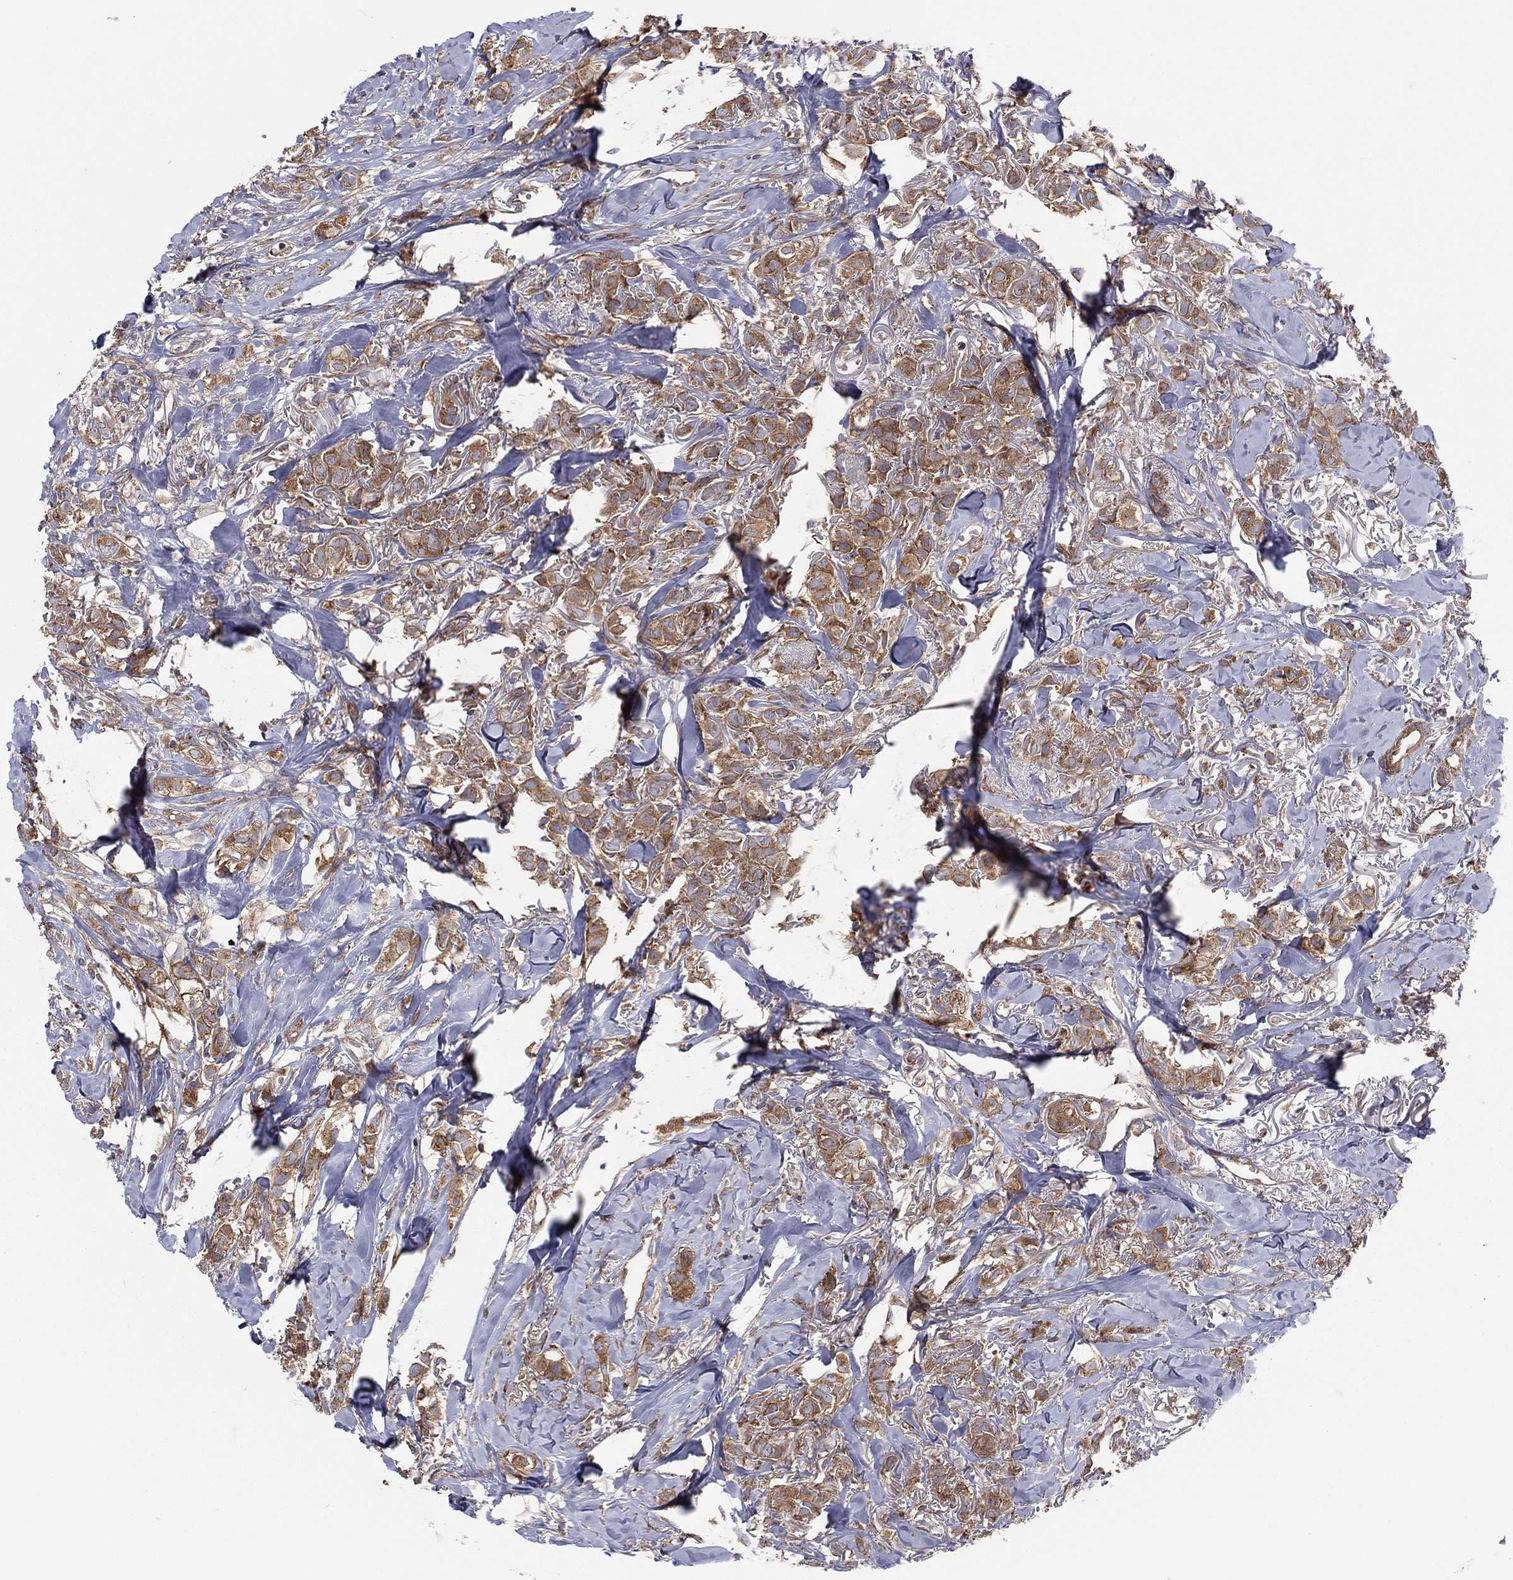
{"staining": {"intensity": "strong", "quantity": "25%-75%", "location": "cytoplasmic/membranous"}, "tissue": "breast cancer", "cell_type": "Tumor cells", "image_type": "cancer", "snomed": [{"axis": "morphology", "description": "Duct carcinoma"}, {"axis": "topography", "description": "Breast"}], "caption": "This image exhibits immunohistochemistry (IHC) staining of human breast intraductal carcinoma, with high strong cytoplasmic/membranous staining in about 25%-75% of tumor cells.", "gene": "EIF2B5", "patient": {"sex": "female", "age": 85}}